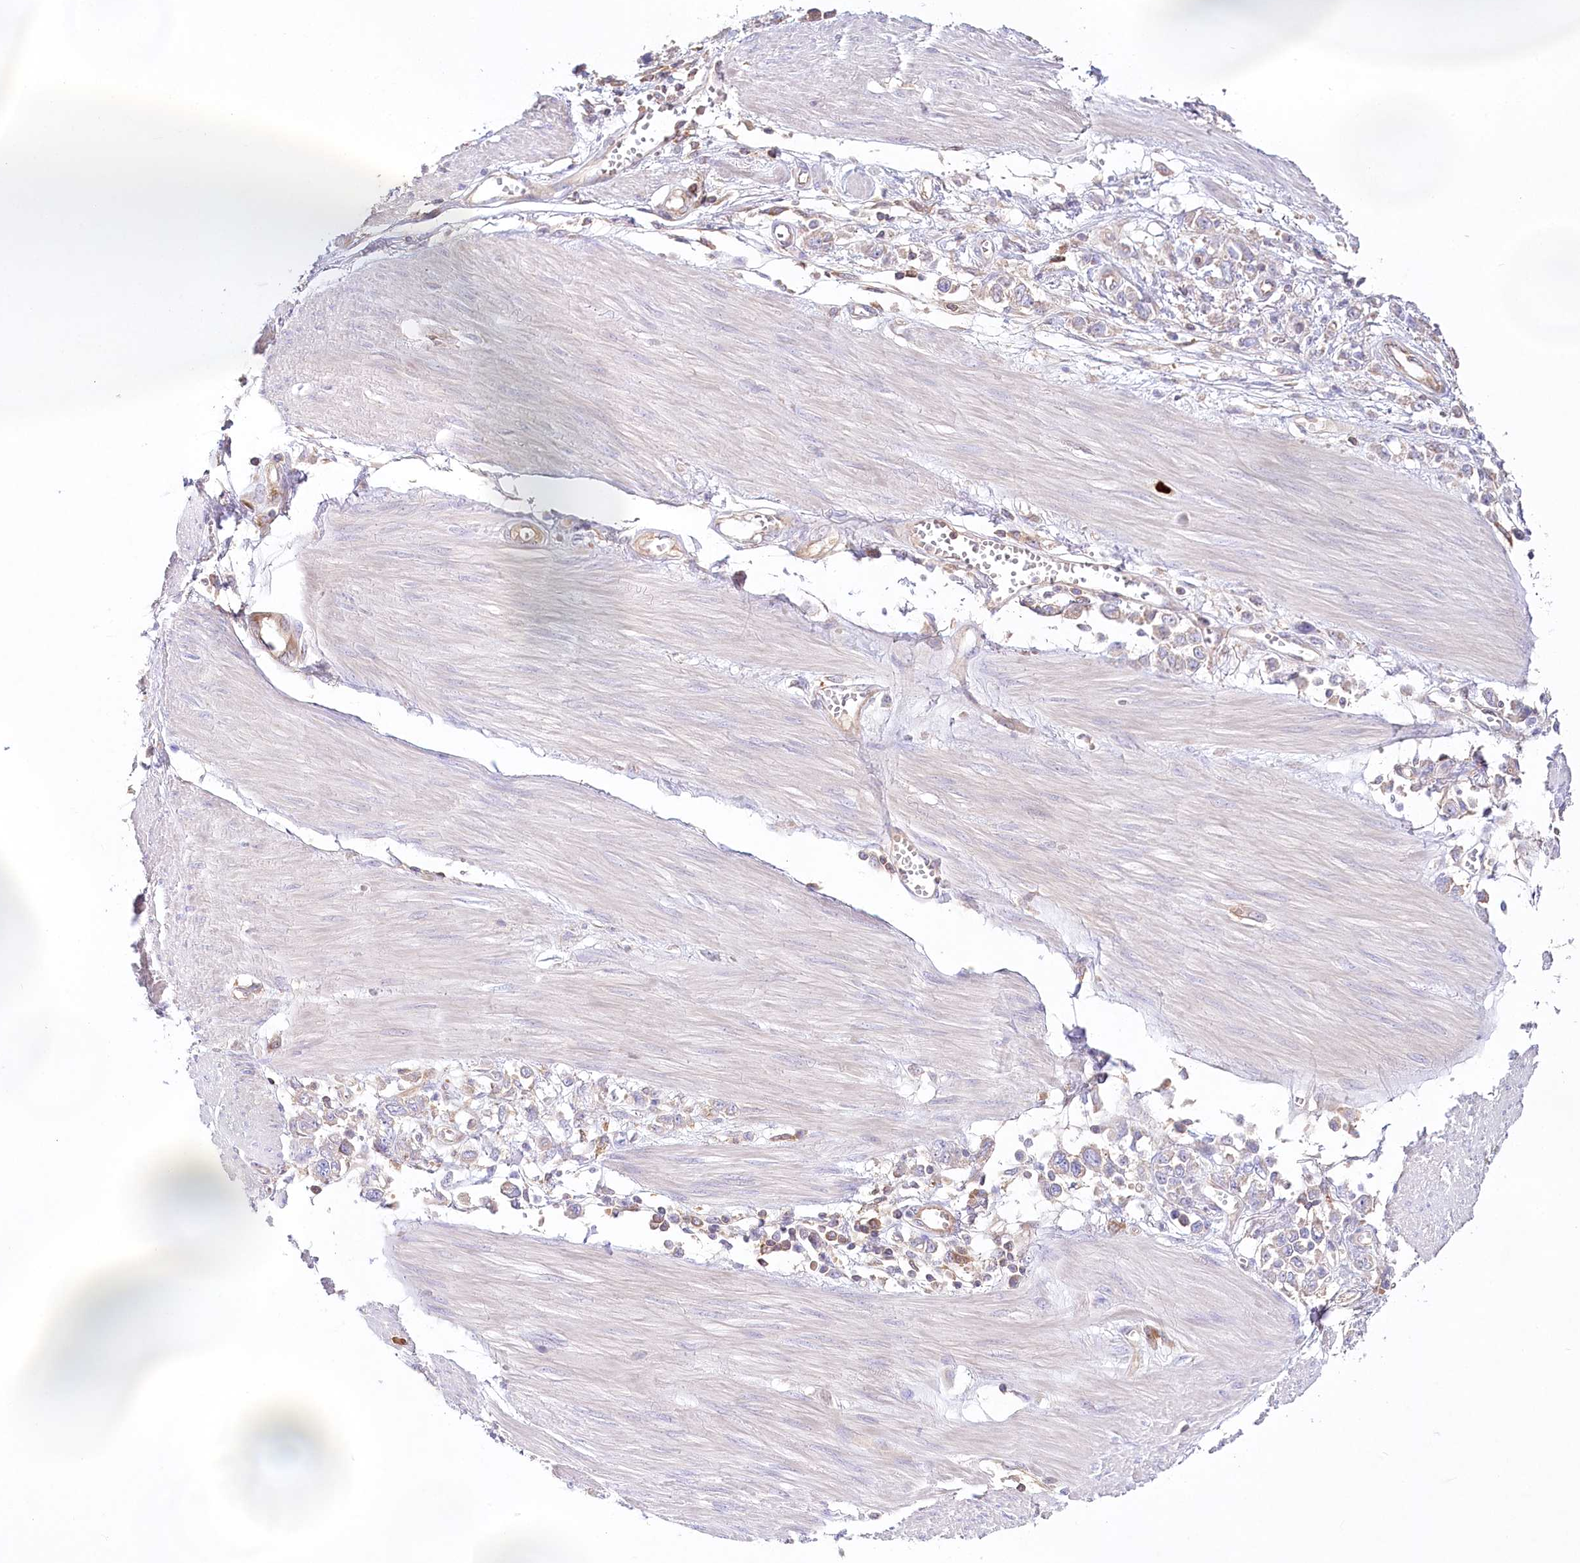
{"staining": {"intensity": "negative", "quantity": "none", "location": "none"}, "tissue": "stomach cancer", "cell_type": "Tumor cells", "image_type": "cancer", "snomed": [{"axis": "morphology", "description": "Adenocarcinoma, NOS"}, {"axis": "topography", "description": "Stomach"}], "caption": "DAB (3,3'-diaminobenzidine) immunohistochemical staining of human stomach cancer exhibits no significant expression in tumor cells. (DAB IHC, high magnification).", "gene": "ABRAXAS2", "patient": {"sex": "female", "age": 76}}